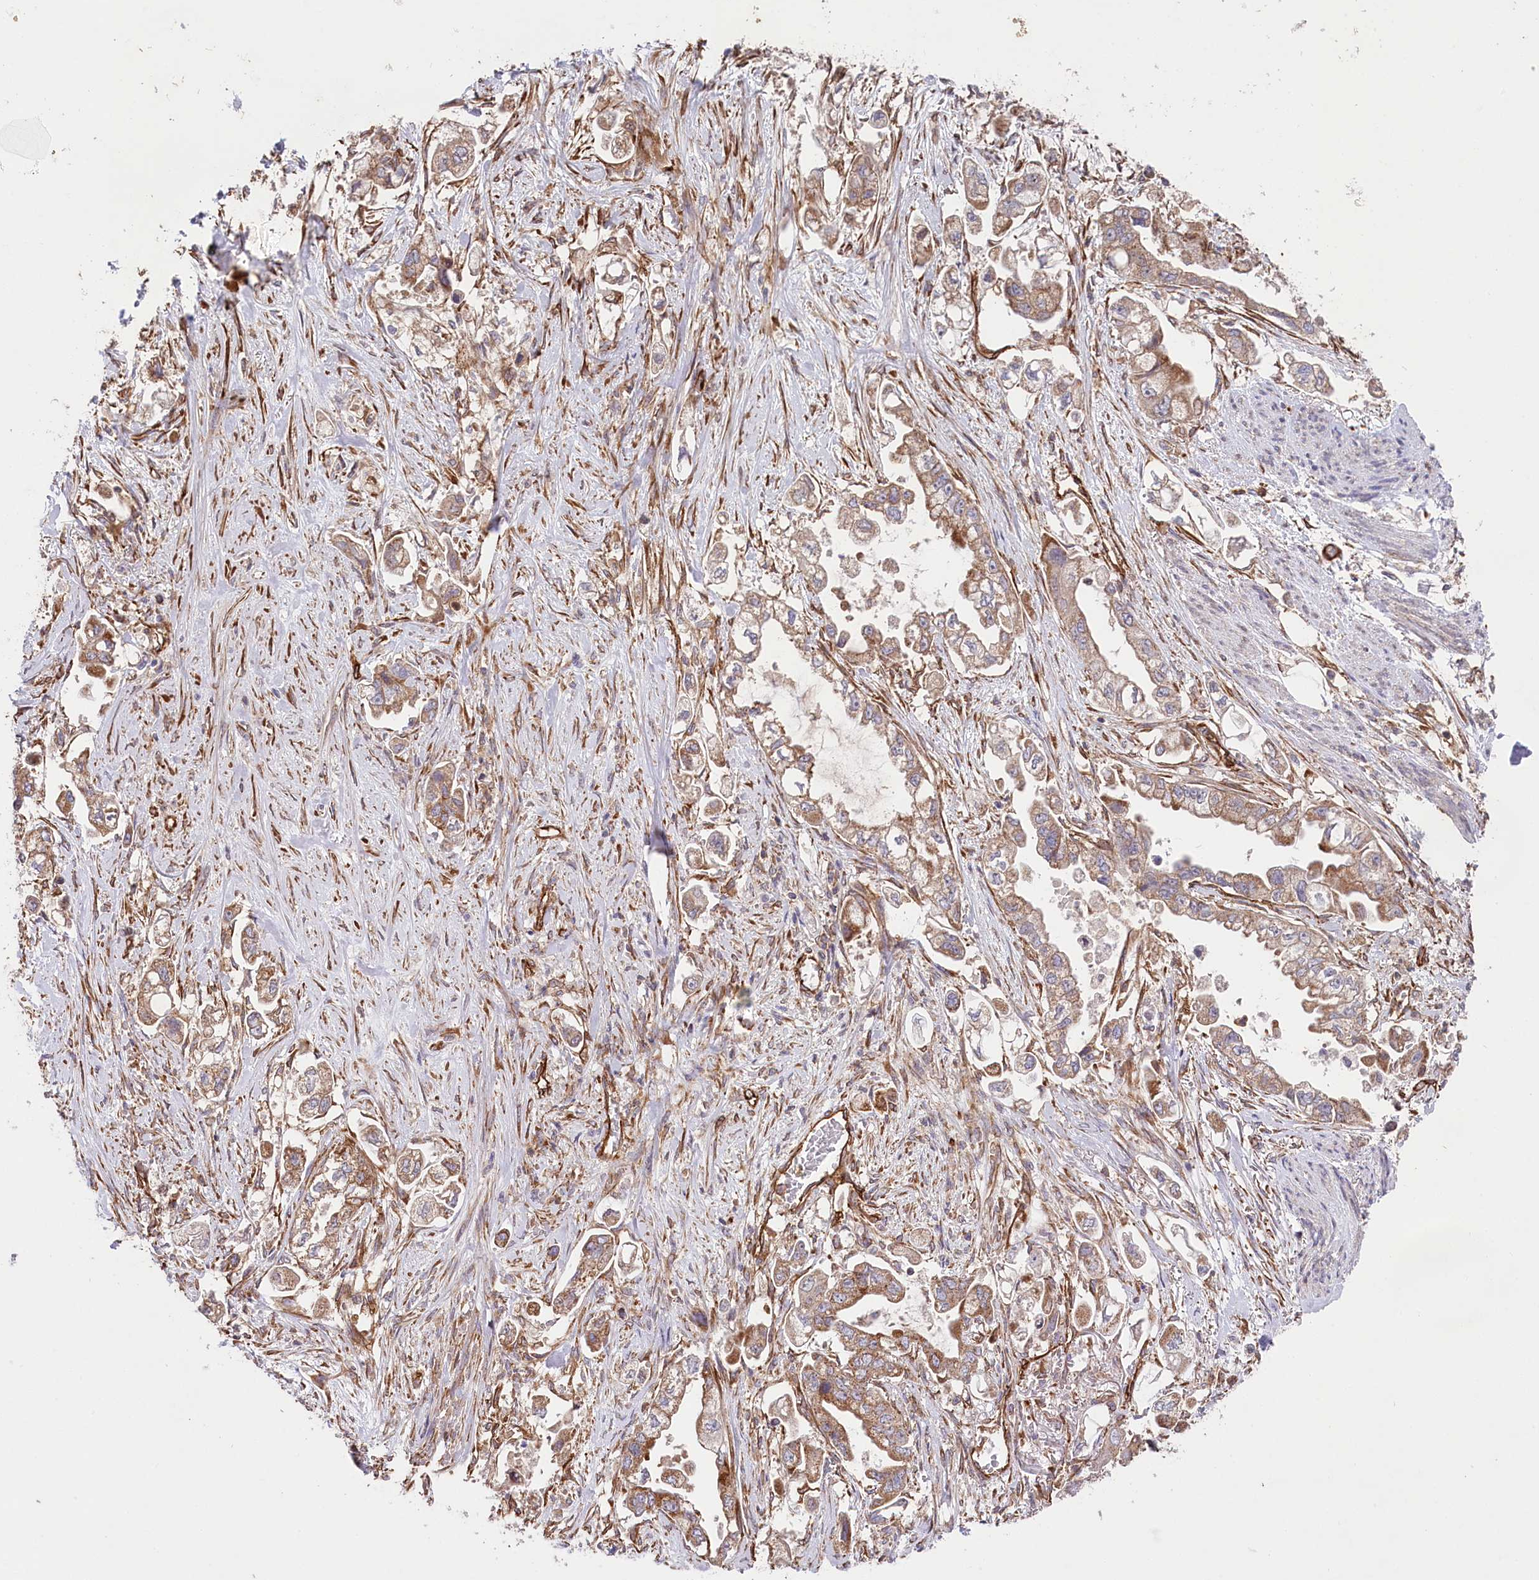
{"staining": {"intensity": "moderate", "quantity": ">75%", "location": "cytoplasmic/membranous"}, "tissue": "stomach cancer", "cell_type": "Tumor cells", "image_type": "cancer", "snomed": [{"axis": "morphology", "description": "Adenocarcinoma, NOS"}, {"axis": "topography", "description": "Stomach"}], "caption": "DAB immunohistochemical staining of human stomach cancer (adenocarcinoma) displays moderate cytoplasmic/membranous protein staining in about >75% of tumor cells.", "gene": "MTPAP", "patient": {"sex": "male", "age": 62}}